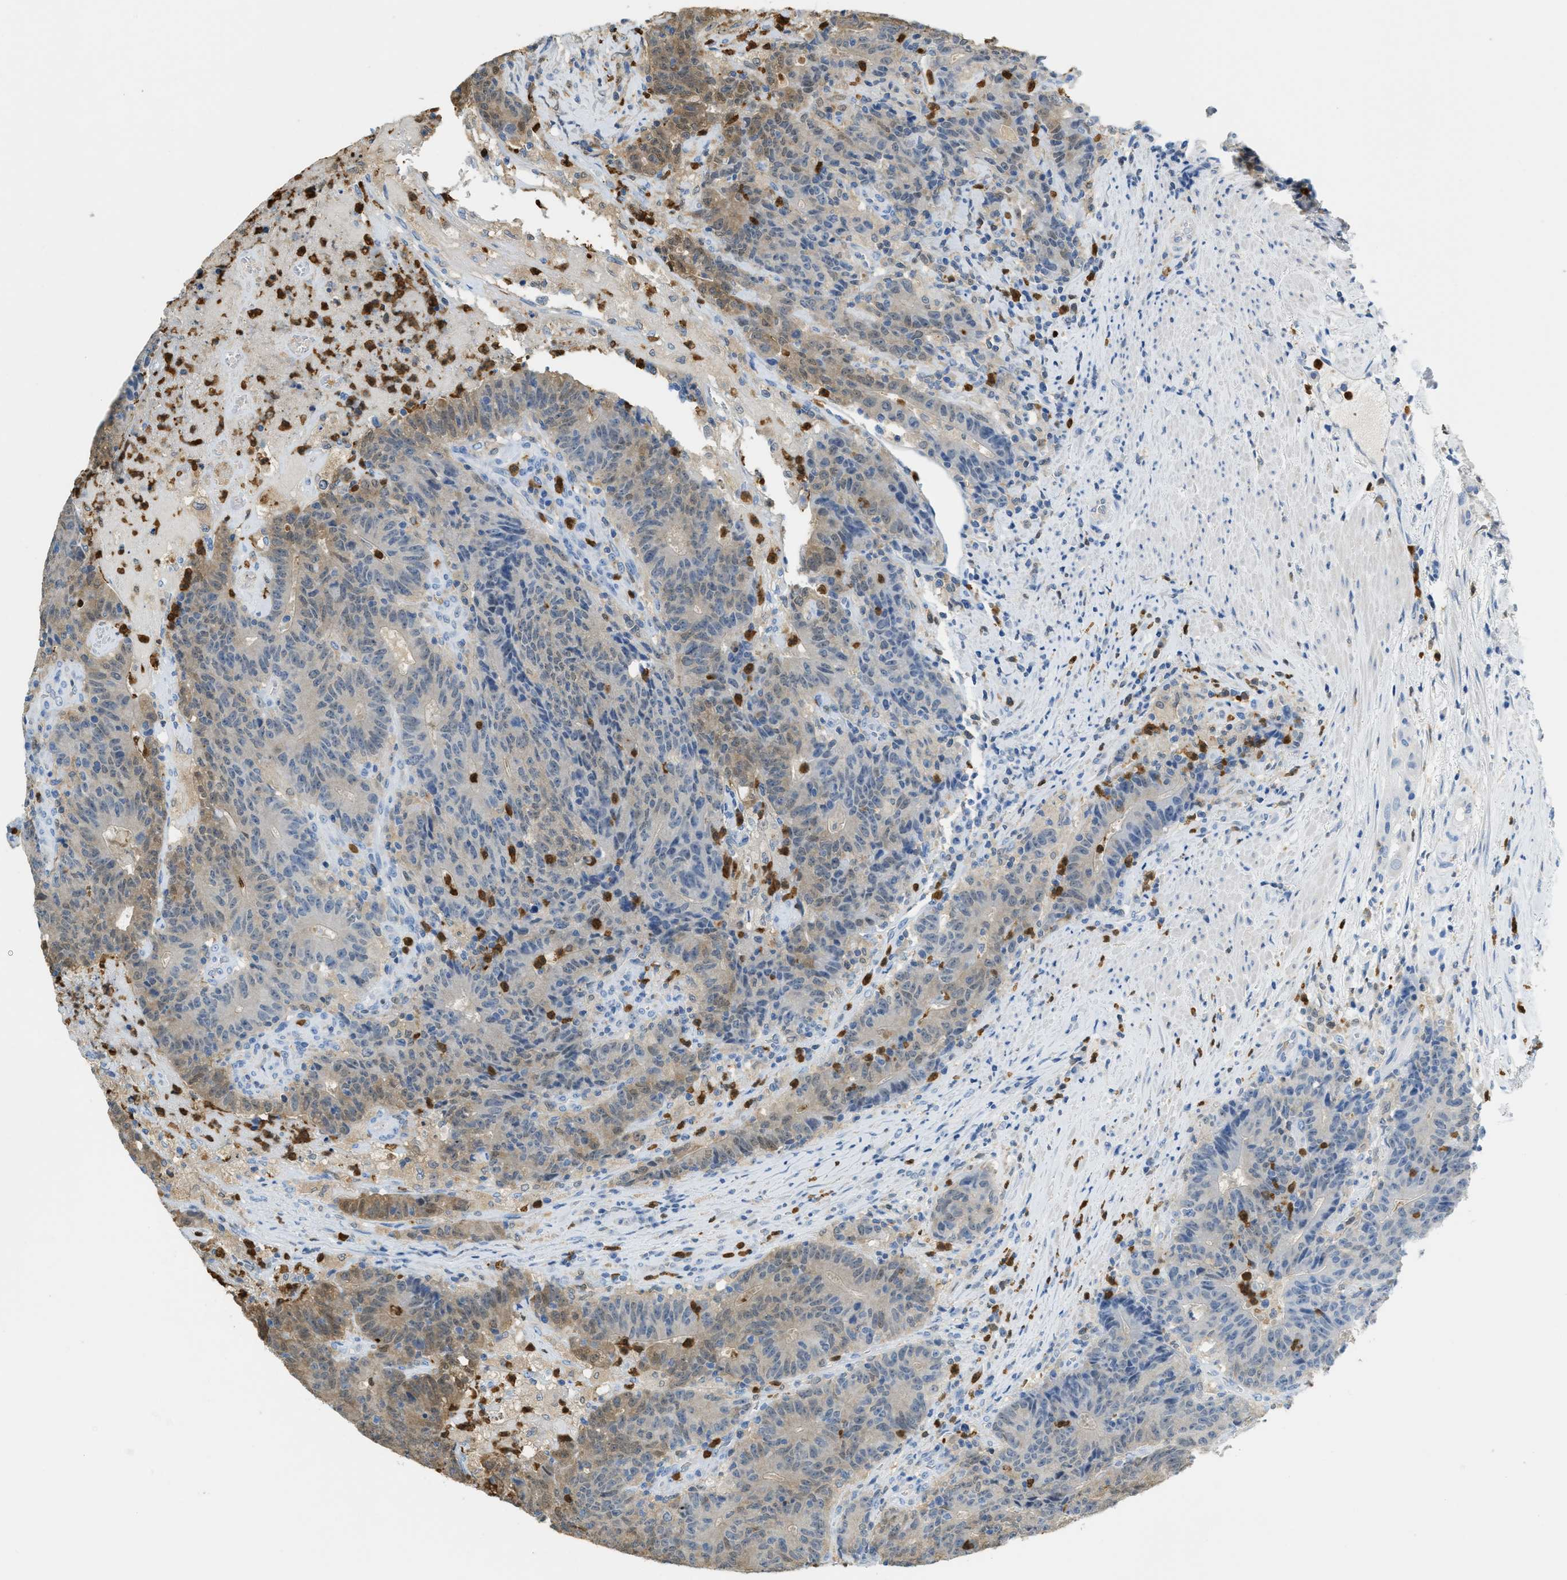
{"staining": {"intensity": "moderate", "quantity": "25%-75%", "location": "cytoplasmic/membranous"}, "tissue": "colorectal cancer", "cell_type": "Tumor cells", "image_type": "cancer", "snomed": [{"axis": "morphology", "description": "Normal tissue, NOS"}, {"axis": "morphology", "description": "Adenocarcinoma, NOS"}, {"axis": "topography", "description": "Colon"}], "caption": "Adenocarcinoma (colorectal) was stained to show a protein in brown. There is medium levels of moderate cytoplasmic/membranous positivity in approximately 25%-75% of tumor cells. (DAB IHC with brightfield microscopy, high magnification).", "gene": "SERPINB1", "patient": {"sex": "female", "age": 75}}